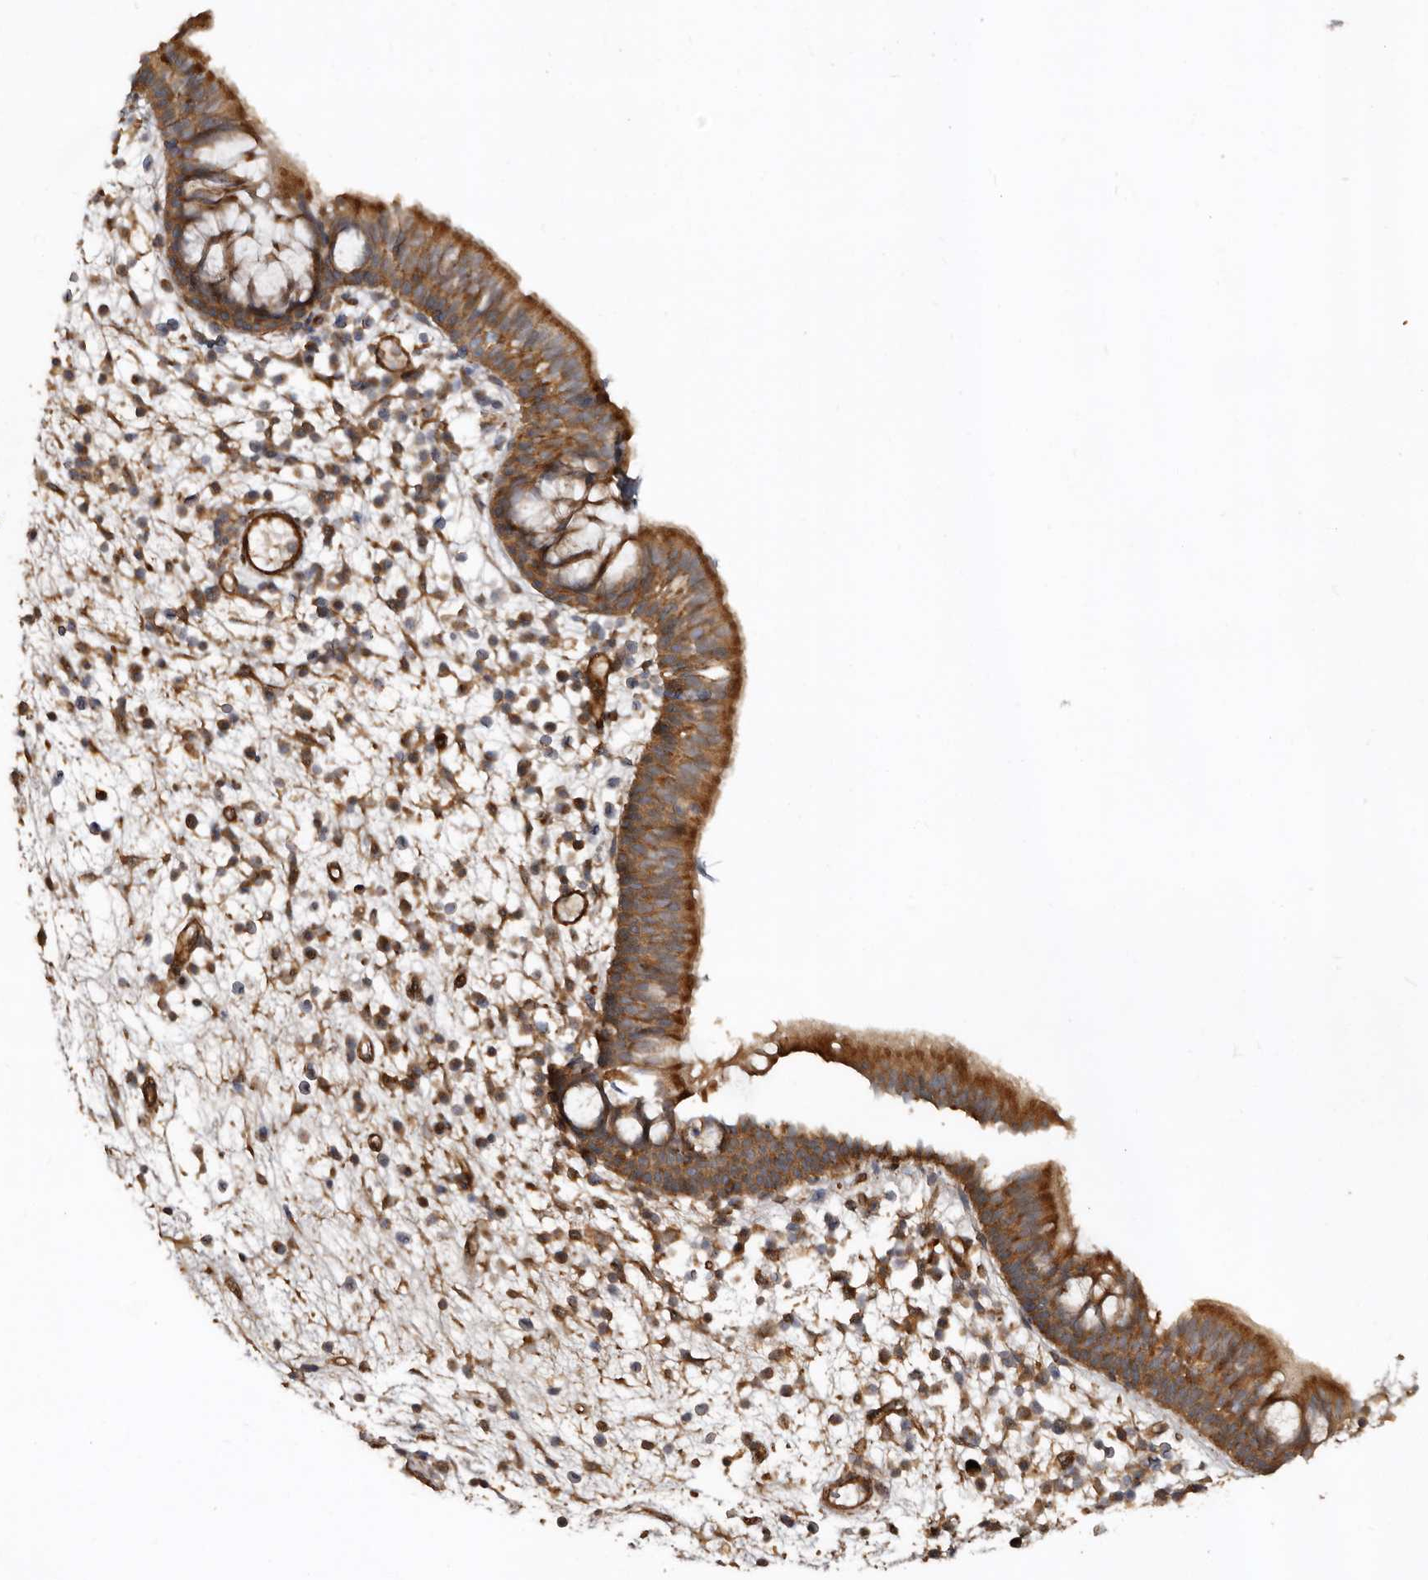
{"staining": {"intensity": "moderate", "quantity": ">75%", "location": "cytoplasmic/membranous"}, "tissue": "nasopharynx", "cell_type": "Respiratory epithelial cells", "image_type": "normal", "snomed": [{"axis": "morphology", "description": "Normal tissue, NOS"}, {"axis": "morphology", "description": "Inflammation, NOS"}, {"axis": "morphology", "description": "Malignant melanoma, Metastatic site"}, {"axis": "topography", "description": "Nasopharynx"}], "caption": "An IHC micrograph of normal tissue is shown. Protein staining in brown shows moderate cytoplasmic/membranous positivity in nasopharynx within respiratory epithelial cells.", "gene": "EXOC3L1", "patient": {"sex": "male", "age": 70}}